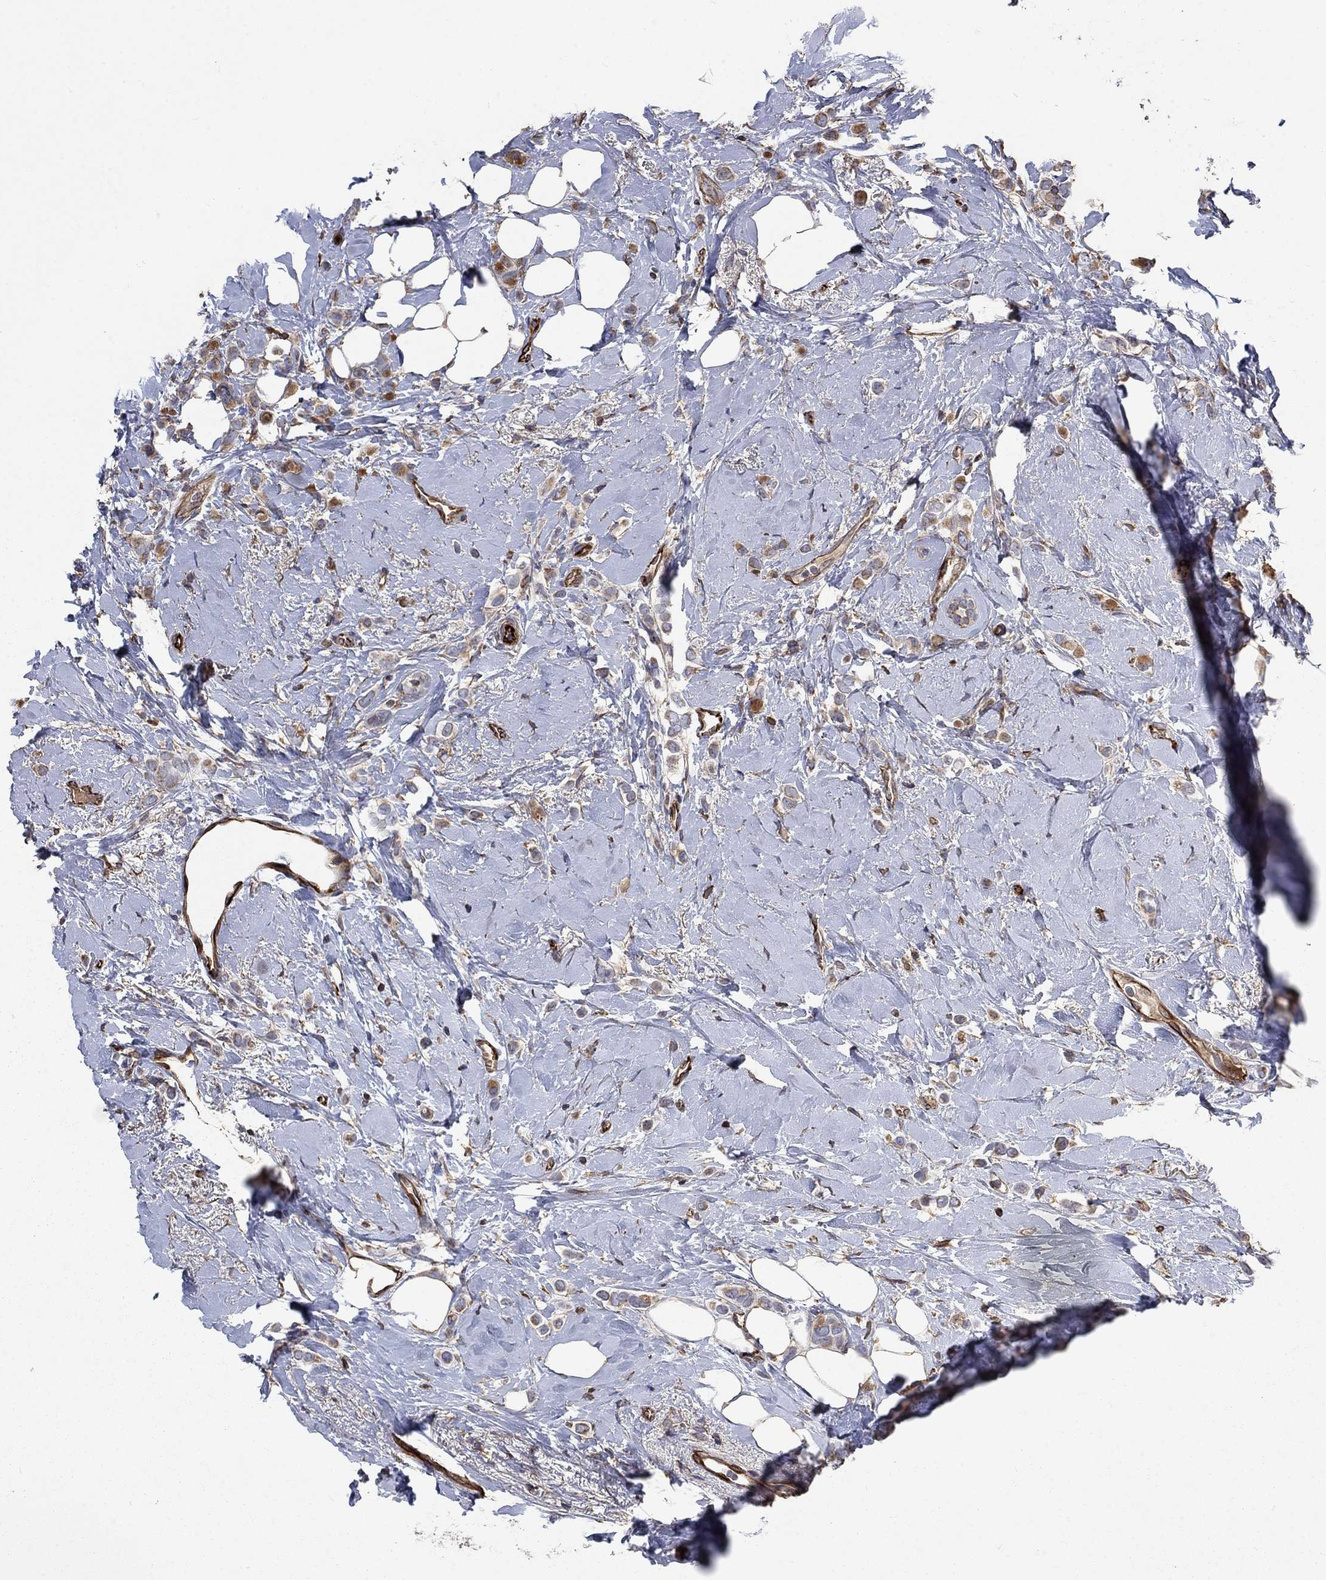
{"staining": {"intensity": "weak", "quantity": "25%-75%", "location": "cytoplasmic/membranous"}, "tissue": "breast cancer", "cell_type": "Tumor cells", "image_type": "cancer", "snomed": [{"axis": "morphology", "description": "Lobular carcinoma"}, {"axis": "topography", "description": "Breast"}], "caption": "Immunohistochemical staining of human breast lobular carcinoma reveals low levels of weak cytoplasmic/membranous expression in approximately 25%-75% of tumor cells.", "gene": "NDUFC1", "patient": {"sex": "female", "age": 66}}